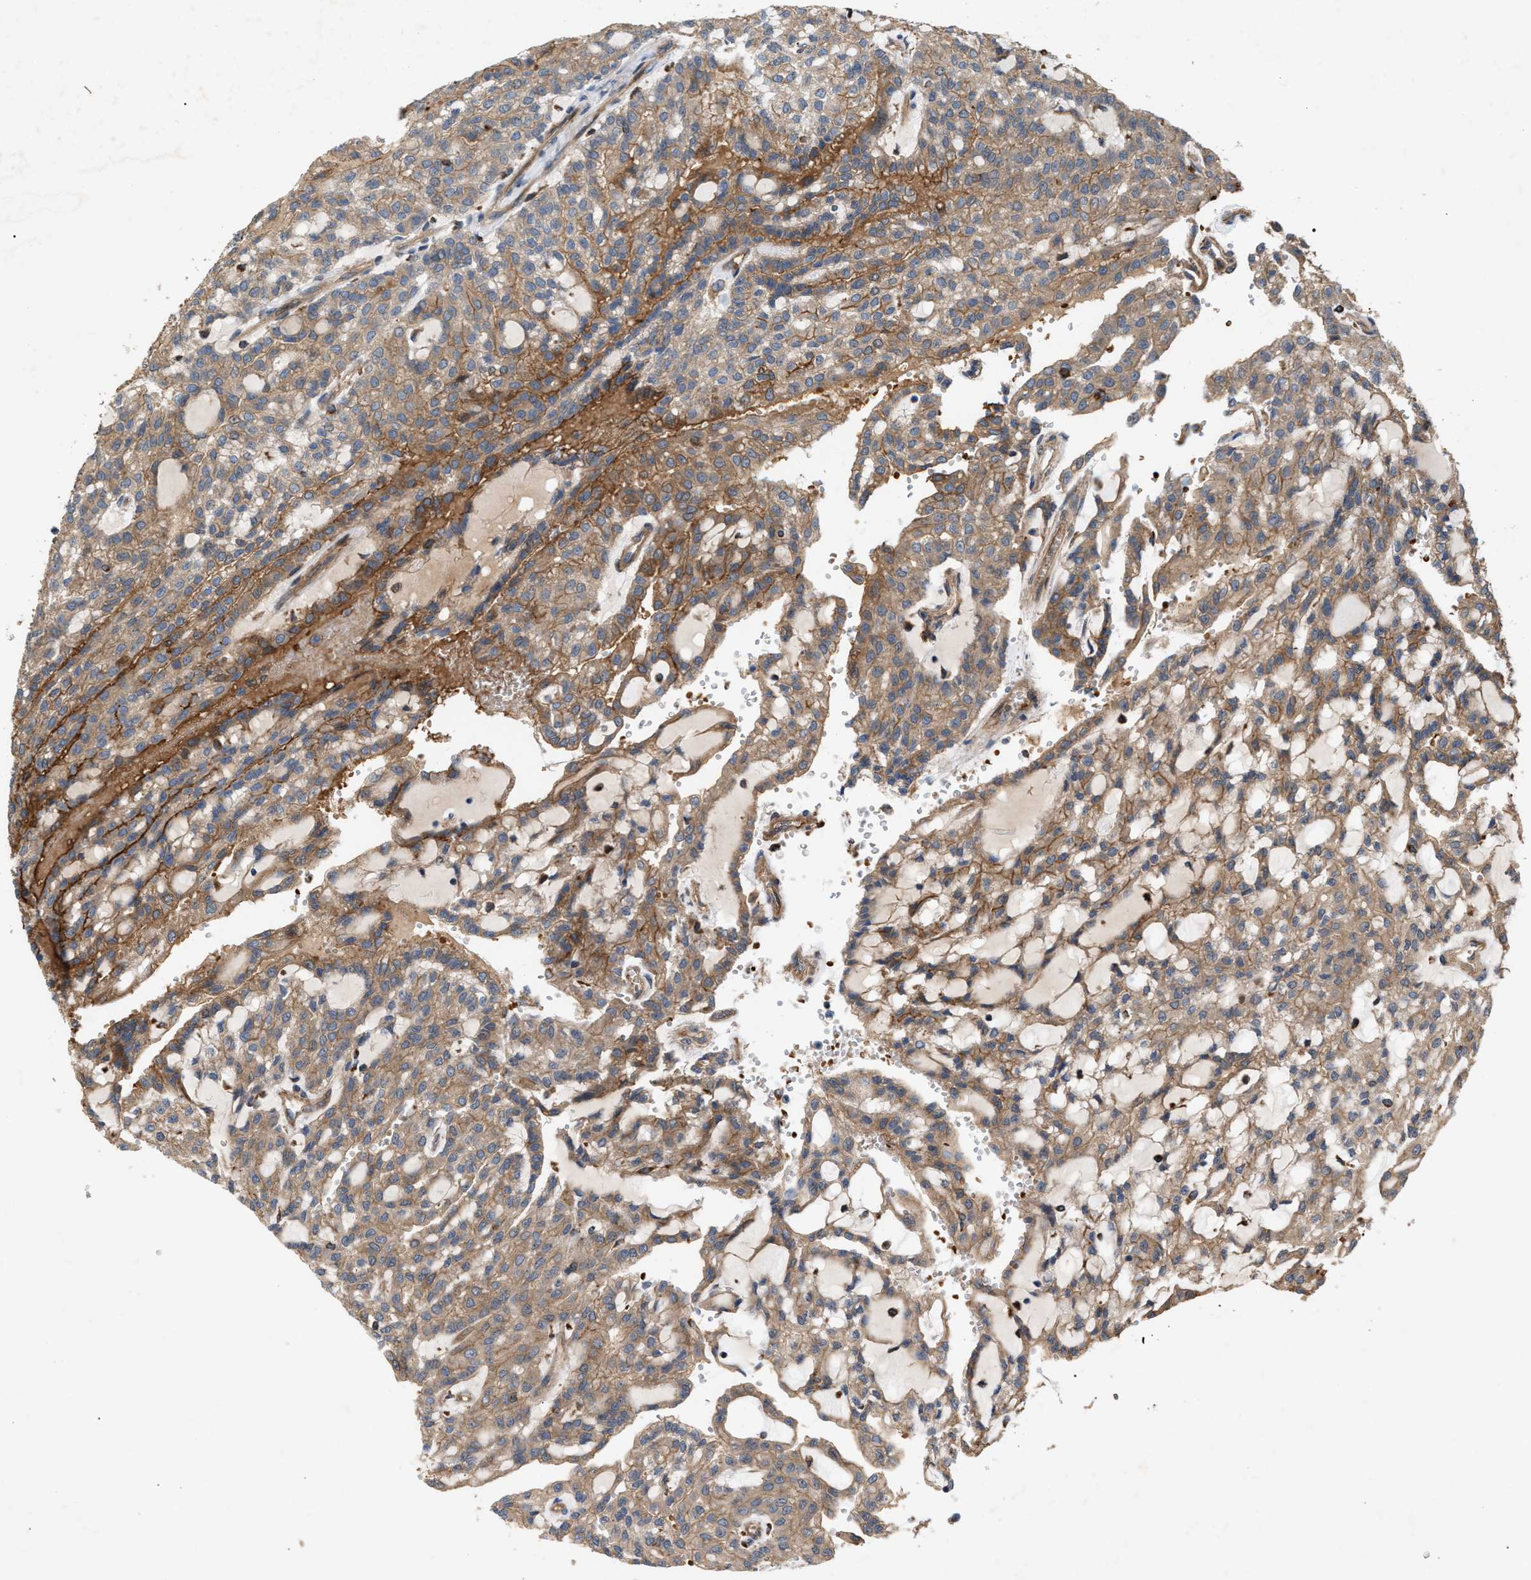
{"staining": {"intensity": "moderate", "quantity": ">75%", "location": "cytoplasmic/membranous"}, "tissue": "renal cancer", "cell_type": "Tumor cells", "image_type": "cancer", "snomed": [{"axis": "morphology", "description": "Adenocarcinoma, NOS"}, {"axis": "topography", "description": "Kidney"}], "caption": "Immunohistochemistry (IHC) photomicrograph of renal adenocarcinoma stained for a protein (brown), which reveals medium levels of moderate cytoplasmic/membranous expression in approximately >75% of tumor cells.", "gene": "GCC1", "patient": {"sex": "male", "age": 63}}